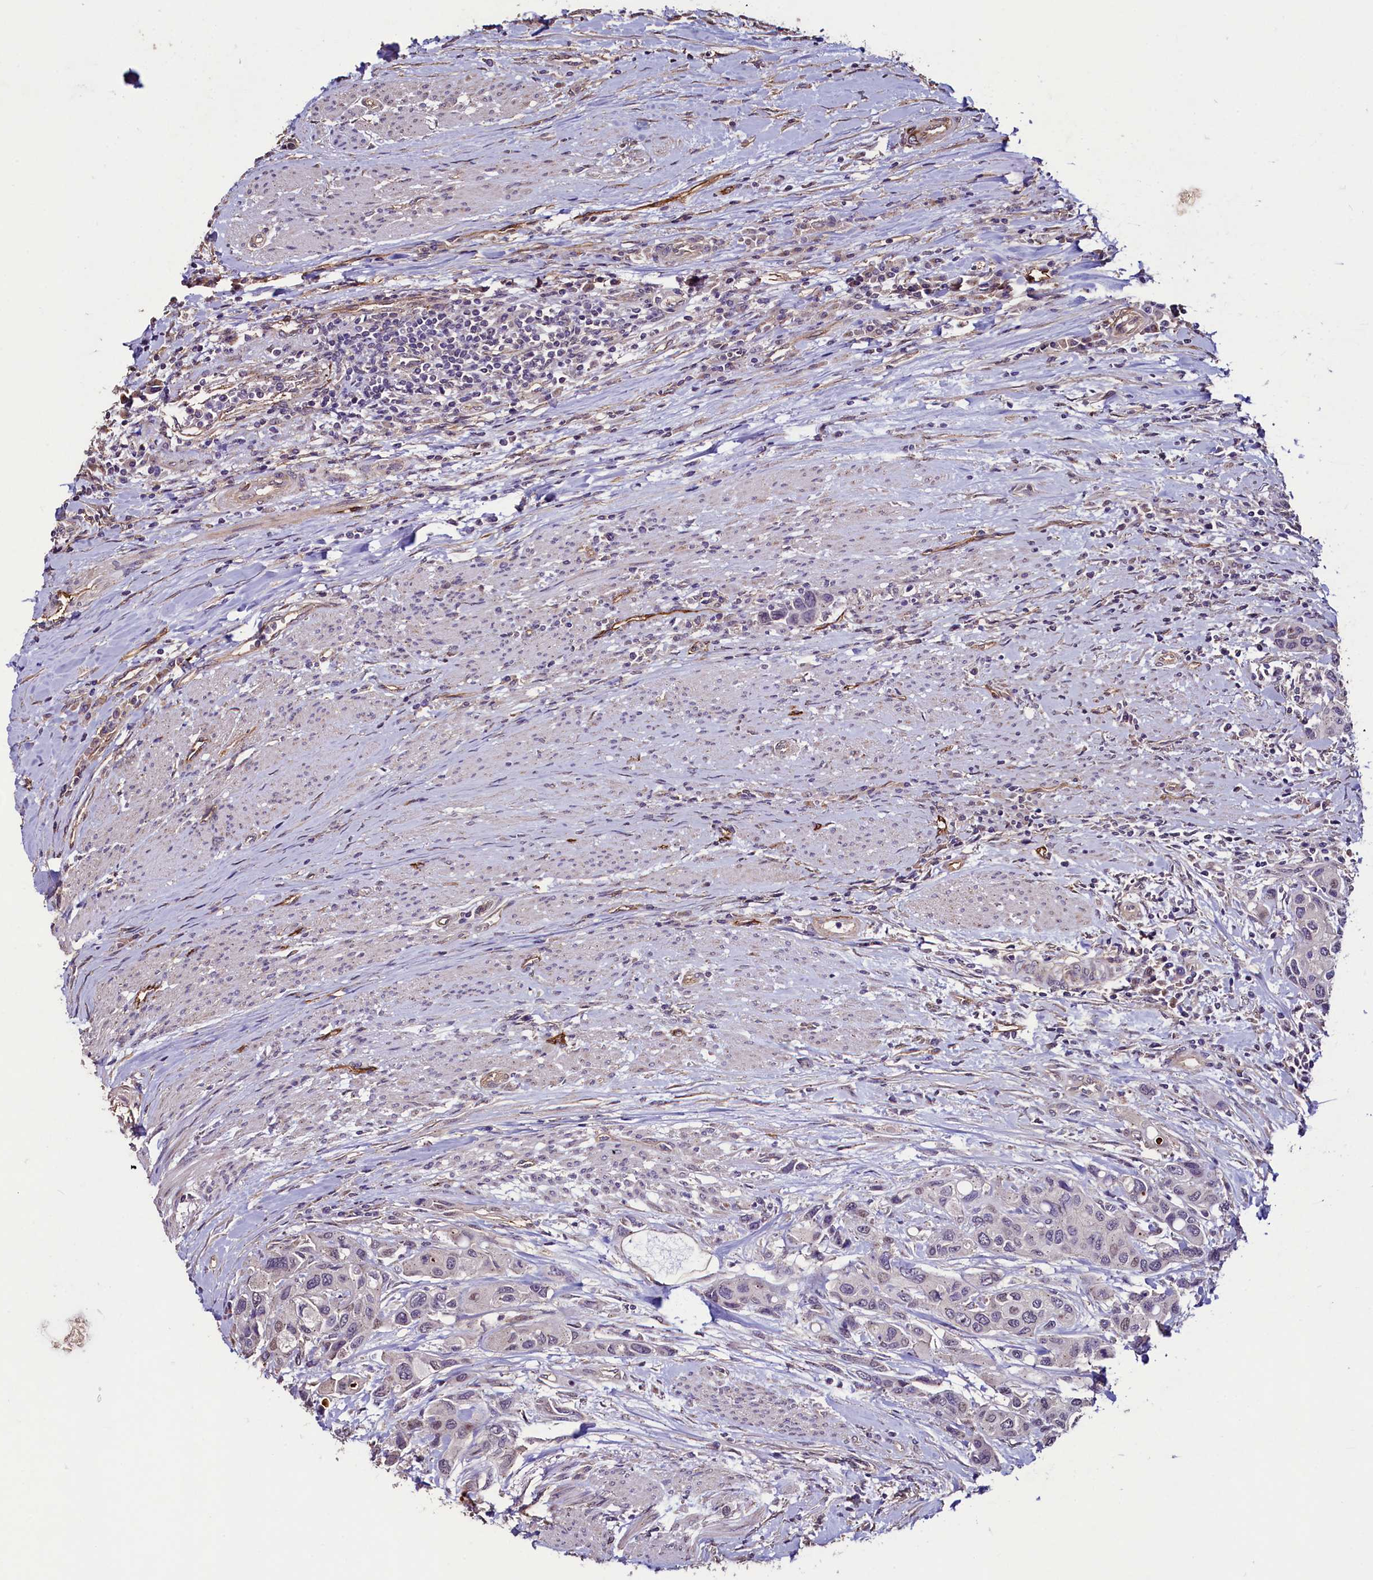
{"staining": {"intensity": "negative", "quantity": "none", "location": "none"}, "tissue": "urothelial cancer", "cell_type": "Tumor cells", "image_type": "cancer", "snomed": [{"axis": "morphology", "description": "Normal tissue, NOS"}, {"axis": "morphology", "description": "Urothelial carcinoma, High grade"}, {"axis": "topography", "description": "Vascular tissue"}, {"axis": "topography", "description": "Urinary bladder"}], "caption": "Protein analysis of urothelial cancer shows no significant positivity in tumor cells. (DAB immunohistochemistry (IHC) with hematoxylin counter stain).", "gene": "PALM", "patient": {"sex": "female", "age": 56}}